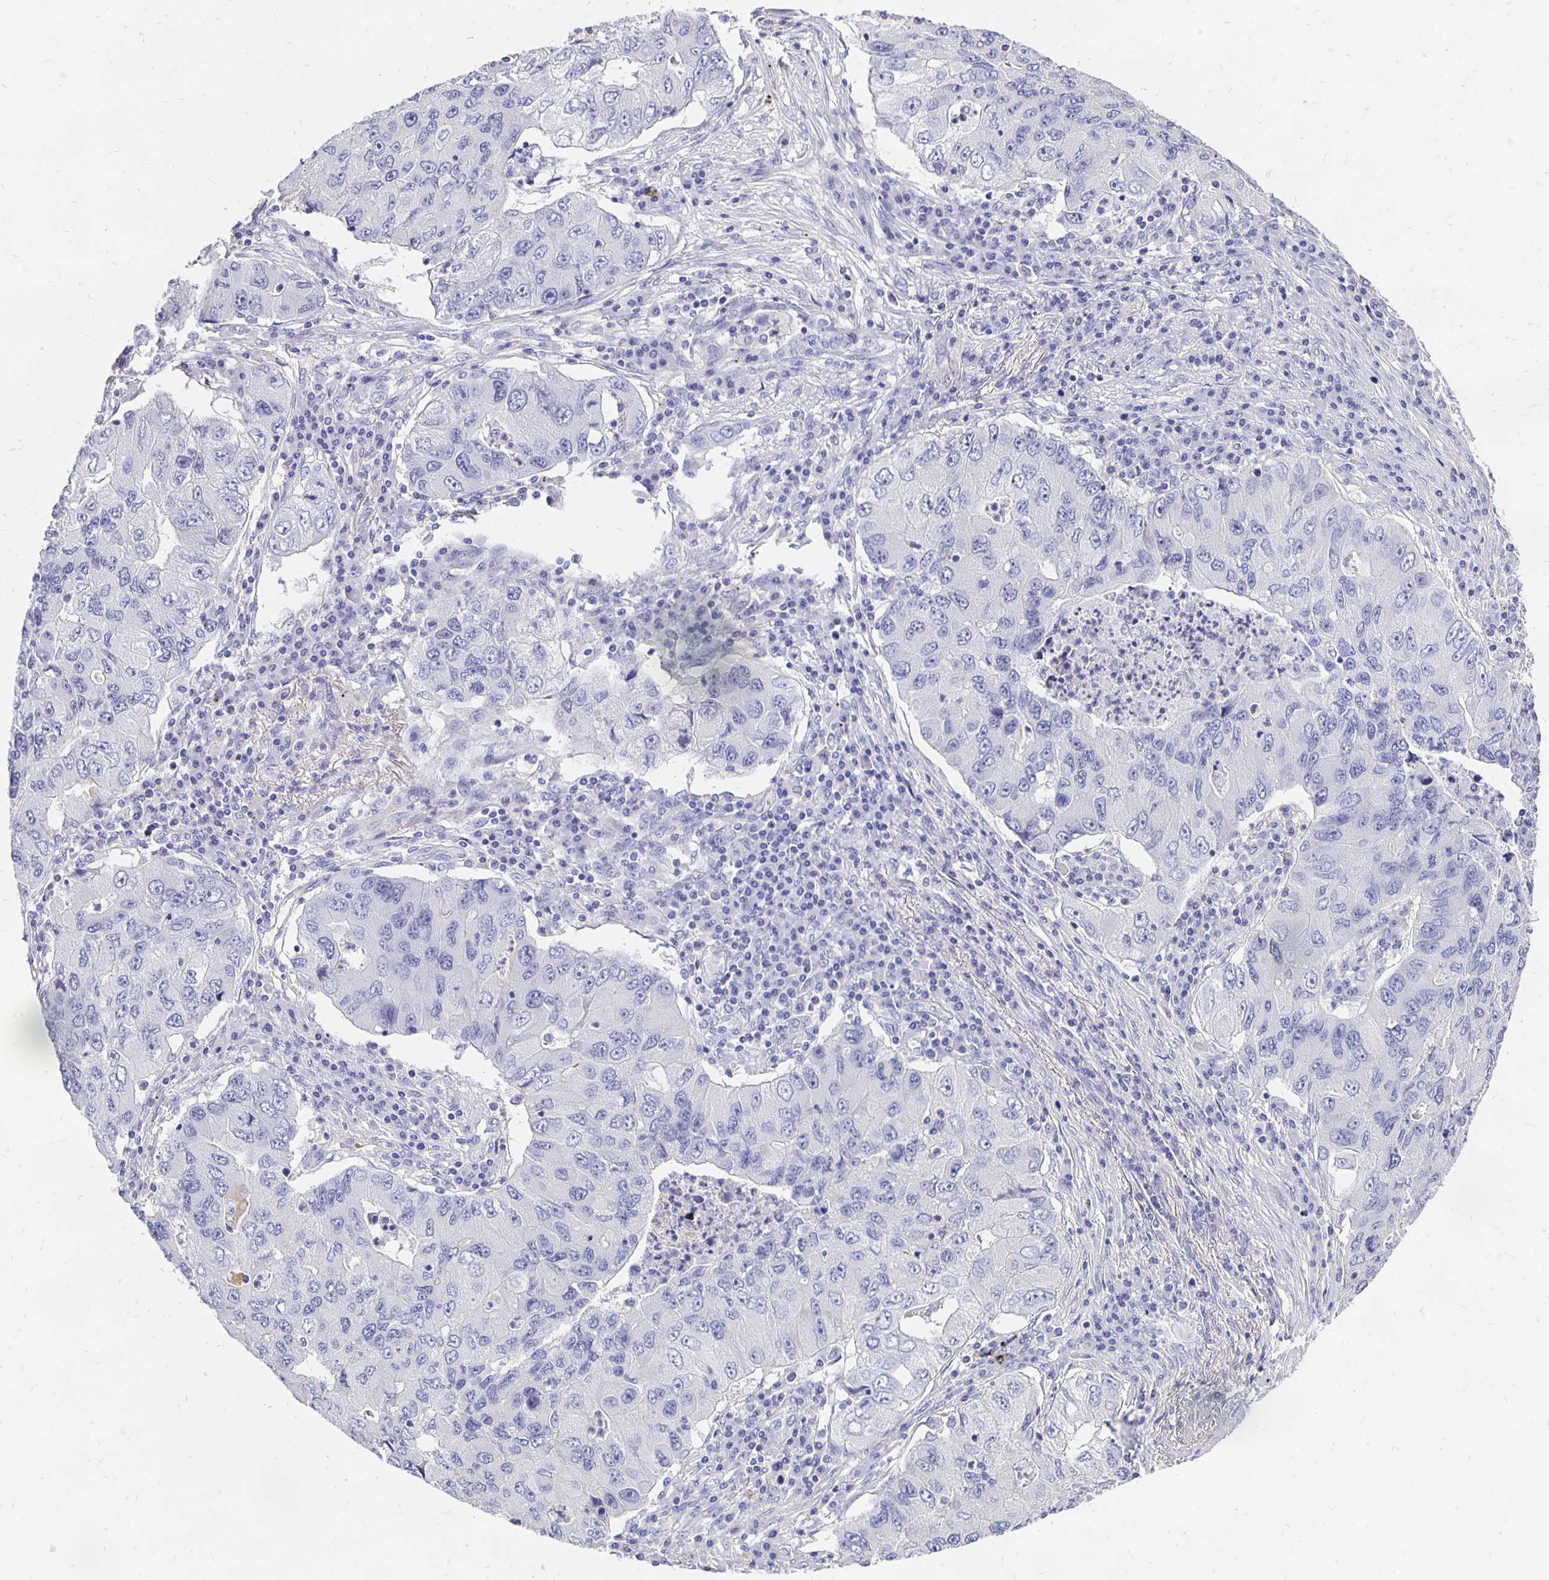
{"staining": {"intensity": "negative", "quantity": "none", "location": "none"}, "tissue": "lung cancer", "cell_type": "Tumor cells", "image_type": "cancer", "snomed": [{"axis": "morphology", "description": "Adenocarcinoma, NOS"}, {"axis": "morphology", "description": "Adenocarcinoma, metastatic, NOS"}, {"axis": "topography", "description": "Lymph node"}, {"axis": "topography", "description": "Lung"}], "caption": "Immunohistochemistry (IHC) of lung adenocarcinoma demonstrates no positivity in tumor cells.", "gene": "APOB", "patient": {"sex": "female", "age": 54}}